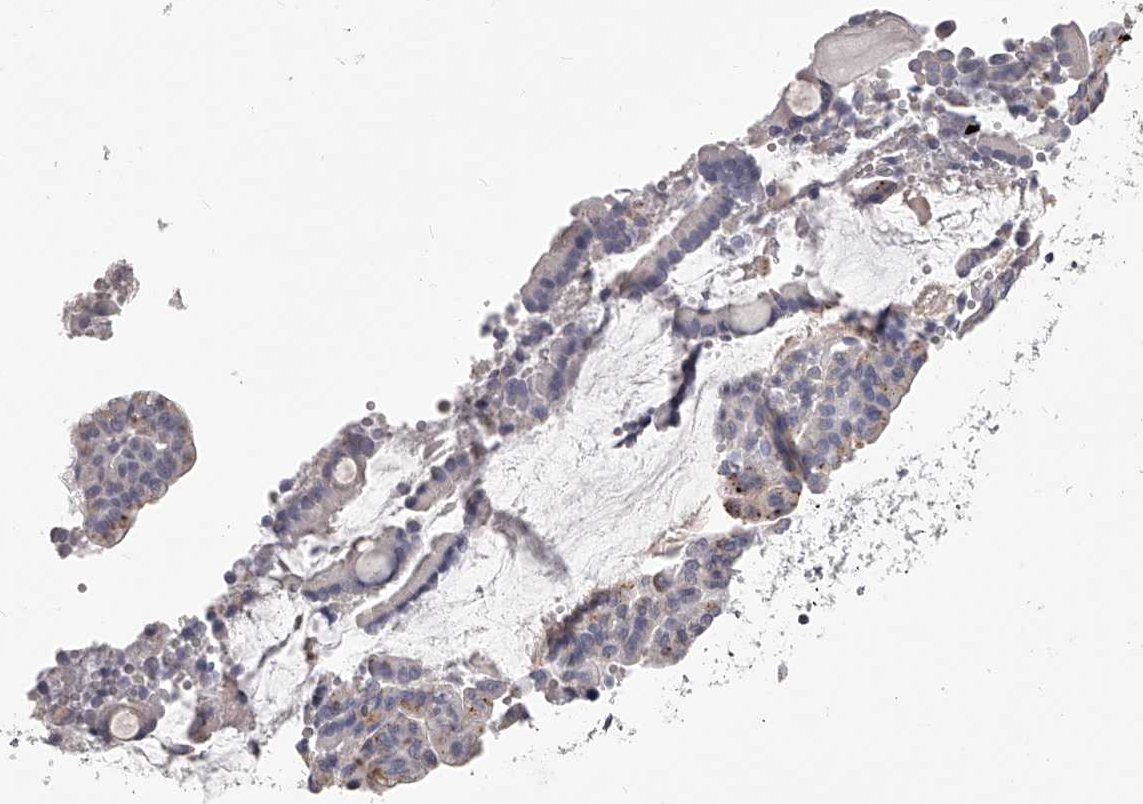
{"staining": {"intensity": "negative", "quantity": "none", "location": "none"}, "tissue": "pancreatic cancer", "cell_type": "Tumor cells", "image_type": "cancer", "snomed": [{"axis": "morphology", "description": "Adenocarcinoma, NOS"}, {"axis": "topography", "description": "Pancreas"}], "caption": "The micrograph reveals no staining of tumor cells in pancreatic adenocarcinoma.", "gene": "DMRT1", "patient": {"sex": "male", "age": 63}}